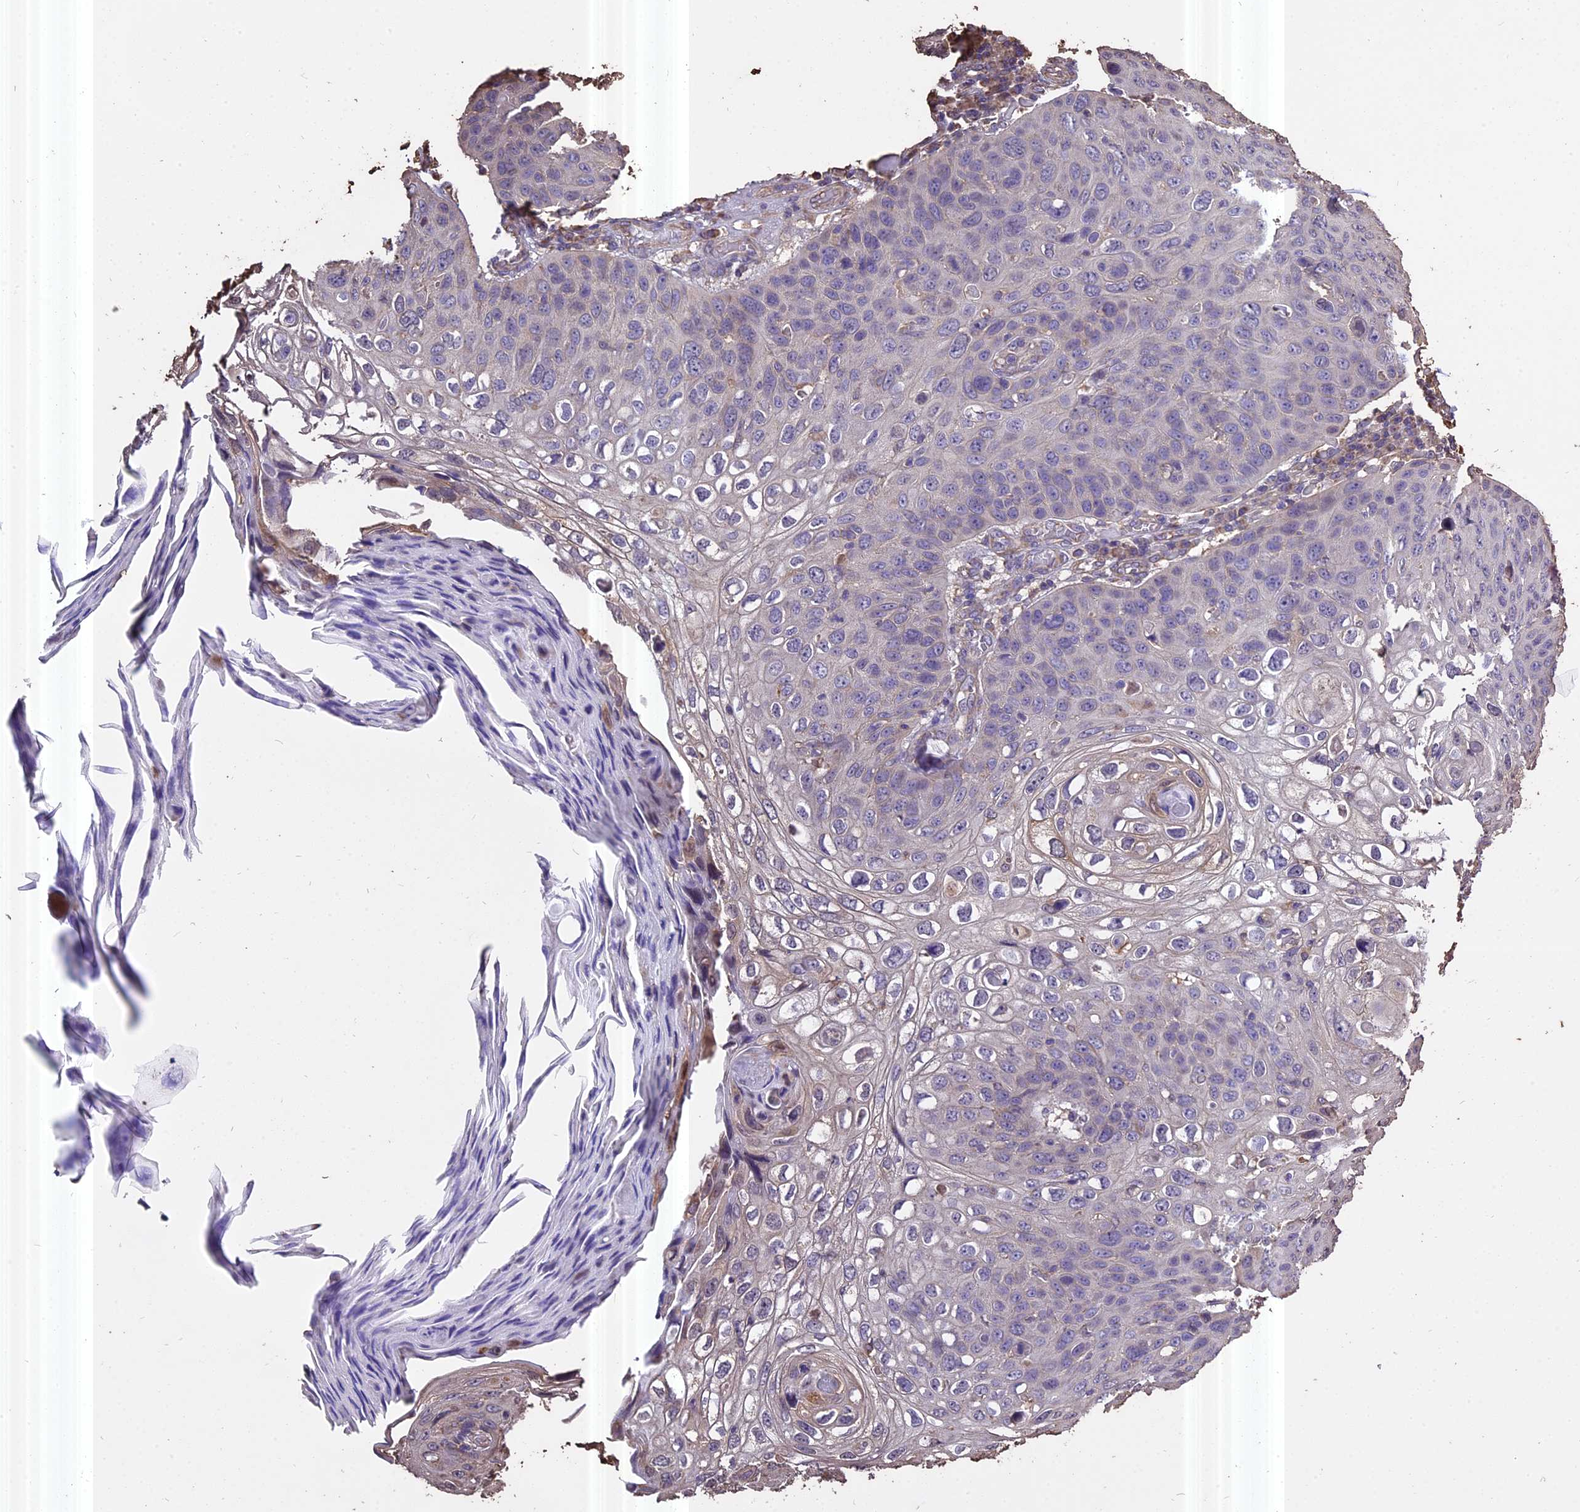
{"staining": {"intensity": "negative", "quantity": "none", "location": "none"}, "tissue": "skin cancer", "cell_type": "Tumor cells", "image_type": "cancer", "snomed": [{"axis": "morphology", "description": "Squamous cell carcinoma, NOS"}, {"axis": "topography", "description": "Skin"}], "caption": "A photomicrograph of human skin cancer is negative for staining in tumor cells.", "gene": "PGPEP1L", "patient": {"sex": "female", "age": 90}}